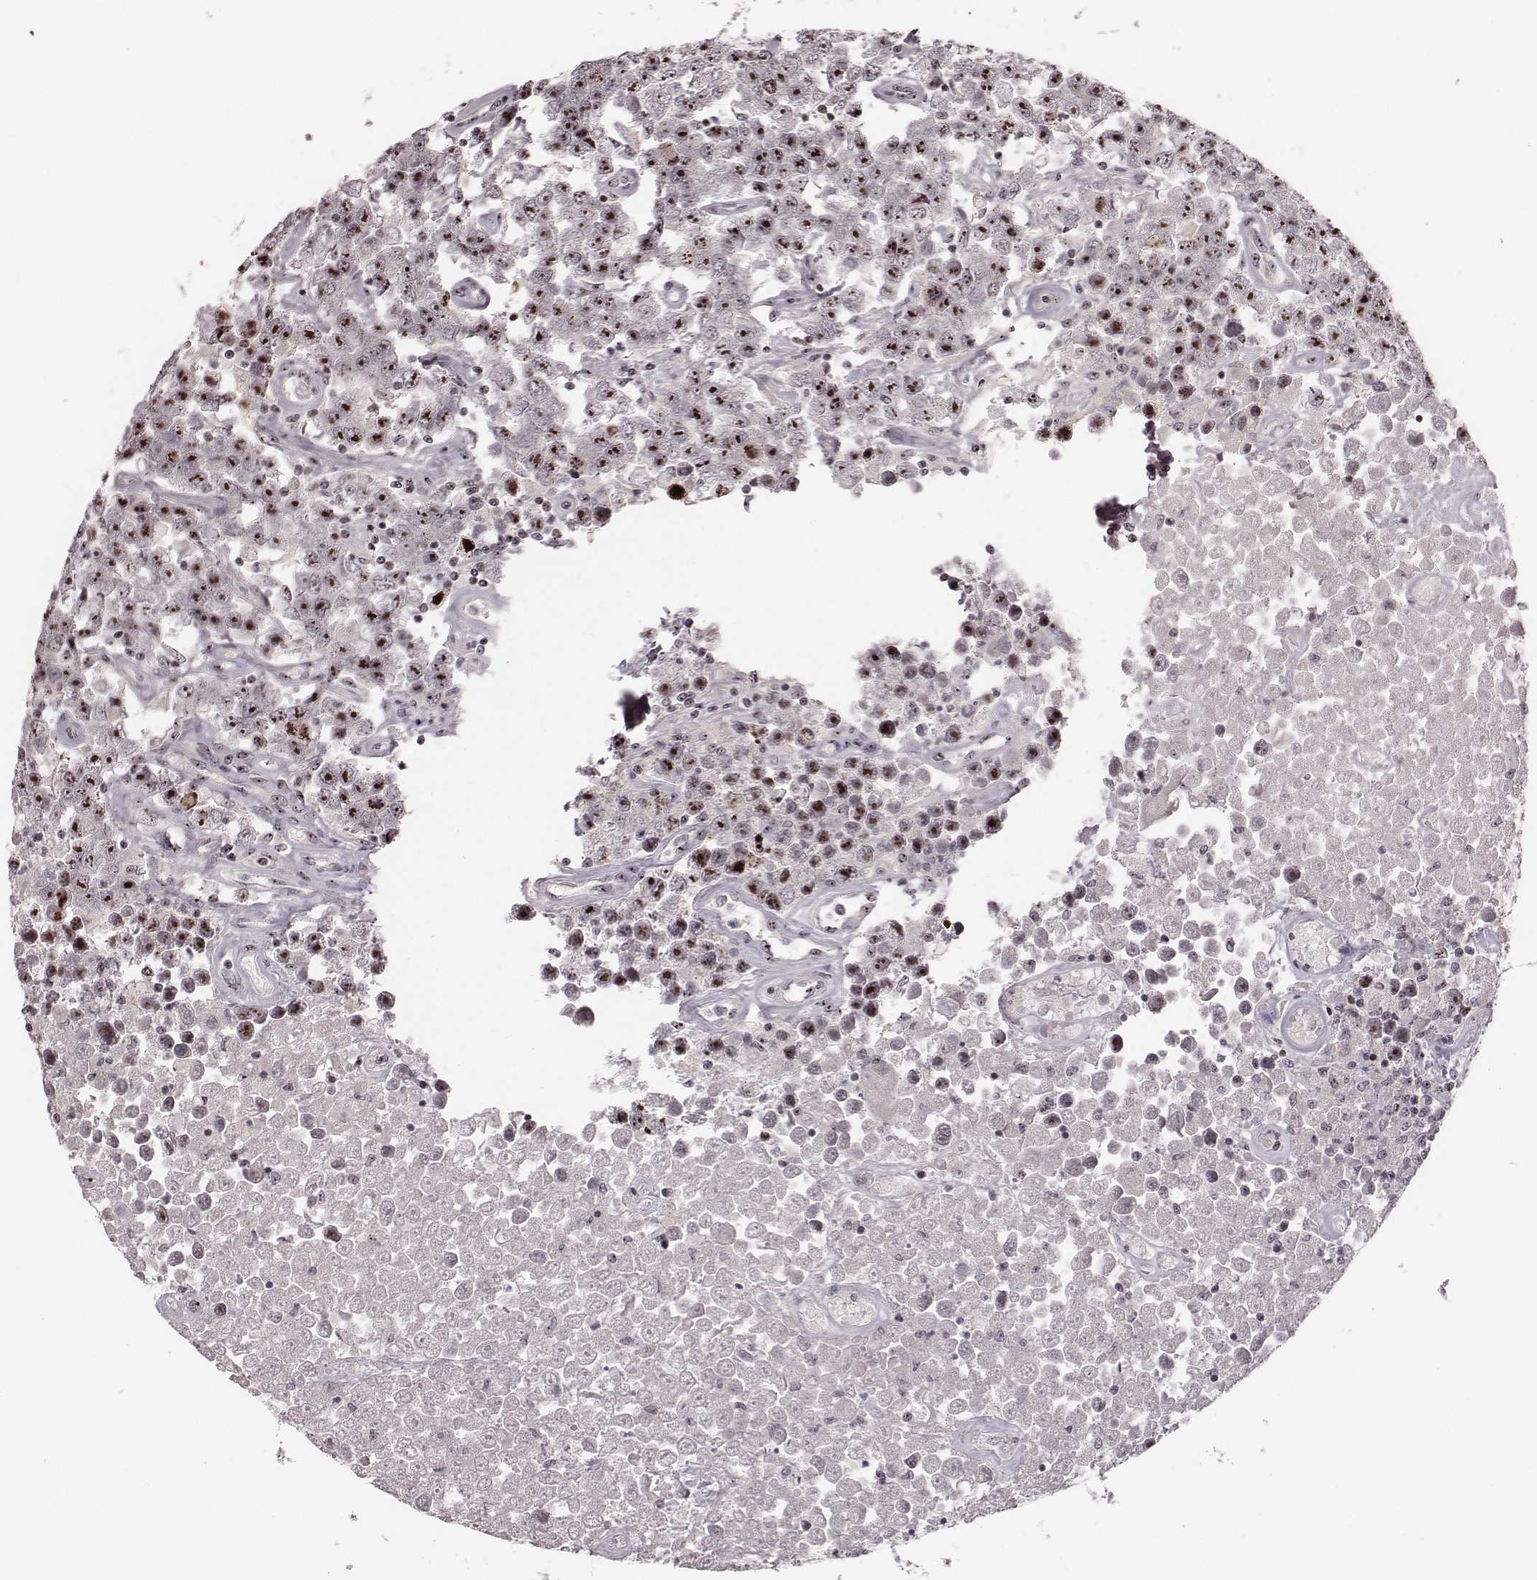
{"staining": {"intensity": "strong", "quantity": ">75%", "location": "nuclear"}, "tissue": "testis cancer", "cell_type": "Tumor cells", "image_type": "cancer", "snomed": [{"axis": "morphology", "description": "Seminoma, NOS"}, {"axis": "topography", "description": "Testis"}], "caption": "IHC micrograph of neoplastic tissue: human testis cancer stained using immunohistochemistry shows high levels of strong protein expression localized specifically in the nuclear of tumor cells, appearing as a nuclear brown color.", "gene": "NOP56", "patient": {"sex": "male", "age": 52}}